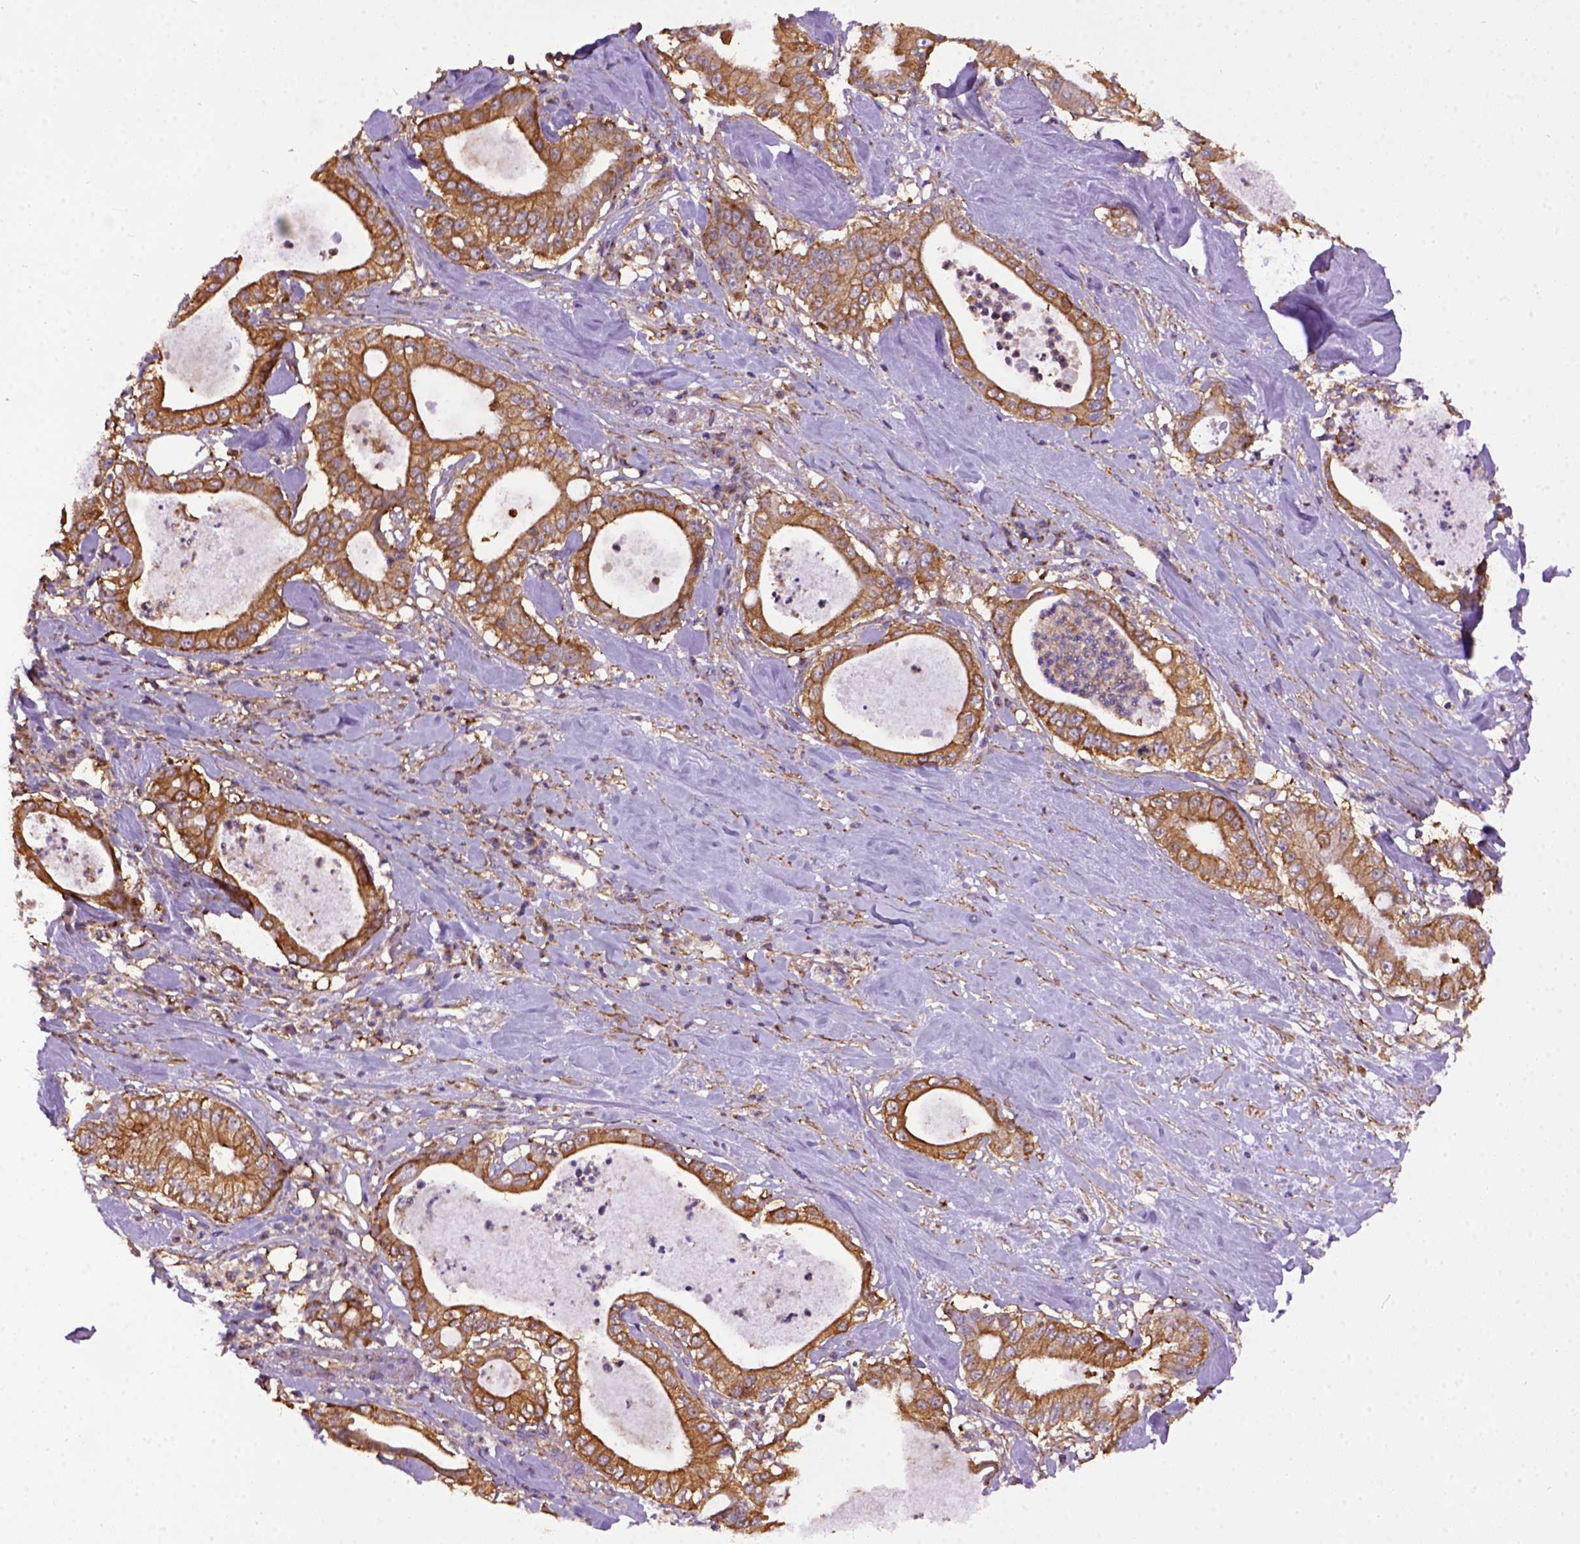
{"staining": {"intensity": "moderate", "quantity": ">75%", "location": "cytoplasmic/membranous"}, "tissue": "pancreatic cancer", "cell_type": "Tumor cells", "image_type": "cancer", "snomed": [{"axis": "morphology", "description": "Adenocarcinoma, NOS"}, {"axis": "topography", "description": "Pancreas"}], "caption": "About >75% of tumor cells in pancreatic adenocarcinoma display moderate cytoplasmic/membranous protein positivity as visualized by brown immunohistochemical staining.", "gene": "MVP", "patient": {"sex": "male", "age": 71}}